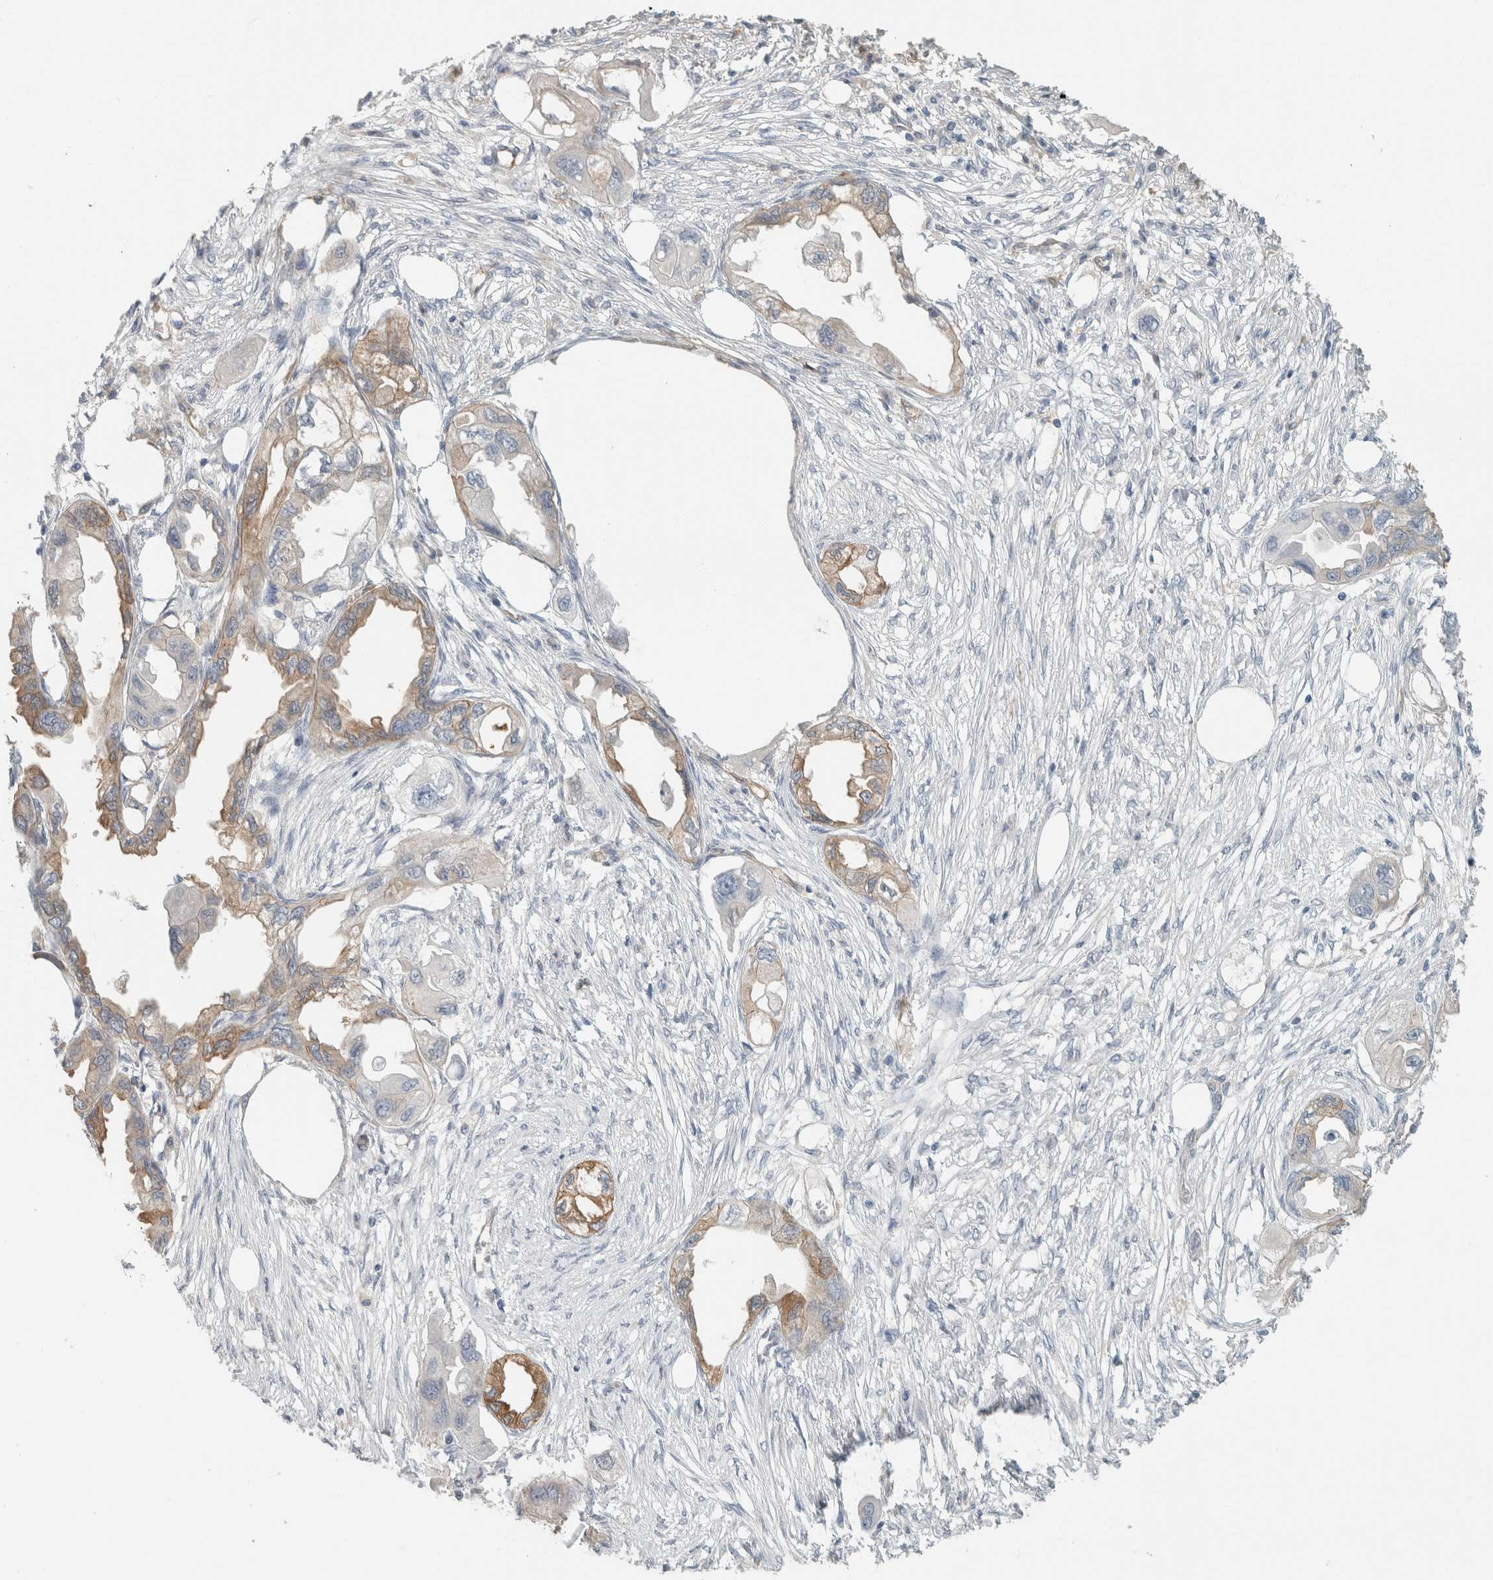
{"staining": {"intensity": "moderate", "quantity": ">75%", "location": "cytoplasmic/membranous"}, "tissue": "endometrial cancer", "cell_type": "Tumor cells", "image_type": "cancer", "snomed": [{"axis": "morphology", "description": "Adenocarcinoma, NOS"}, {"axis": "morphology", "description": "Adenocarcinoma, metastatic, NOS"}, {"axis": "topography", "description": "Adipose tissue"}, {"axis": "topography", "description": "Endometrium"}], "caption": "A high-resolution micrograph shows immunohistochemistry staining of endometrial cancer, which exhibits moderate cytoplasmic/membranous staining in about >75% of tumor cells.", "gene": "SCIN", "patient": {"sex": "female", "age": 67}}